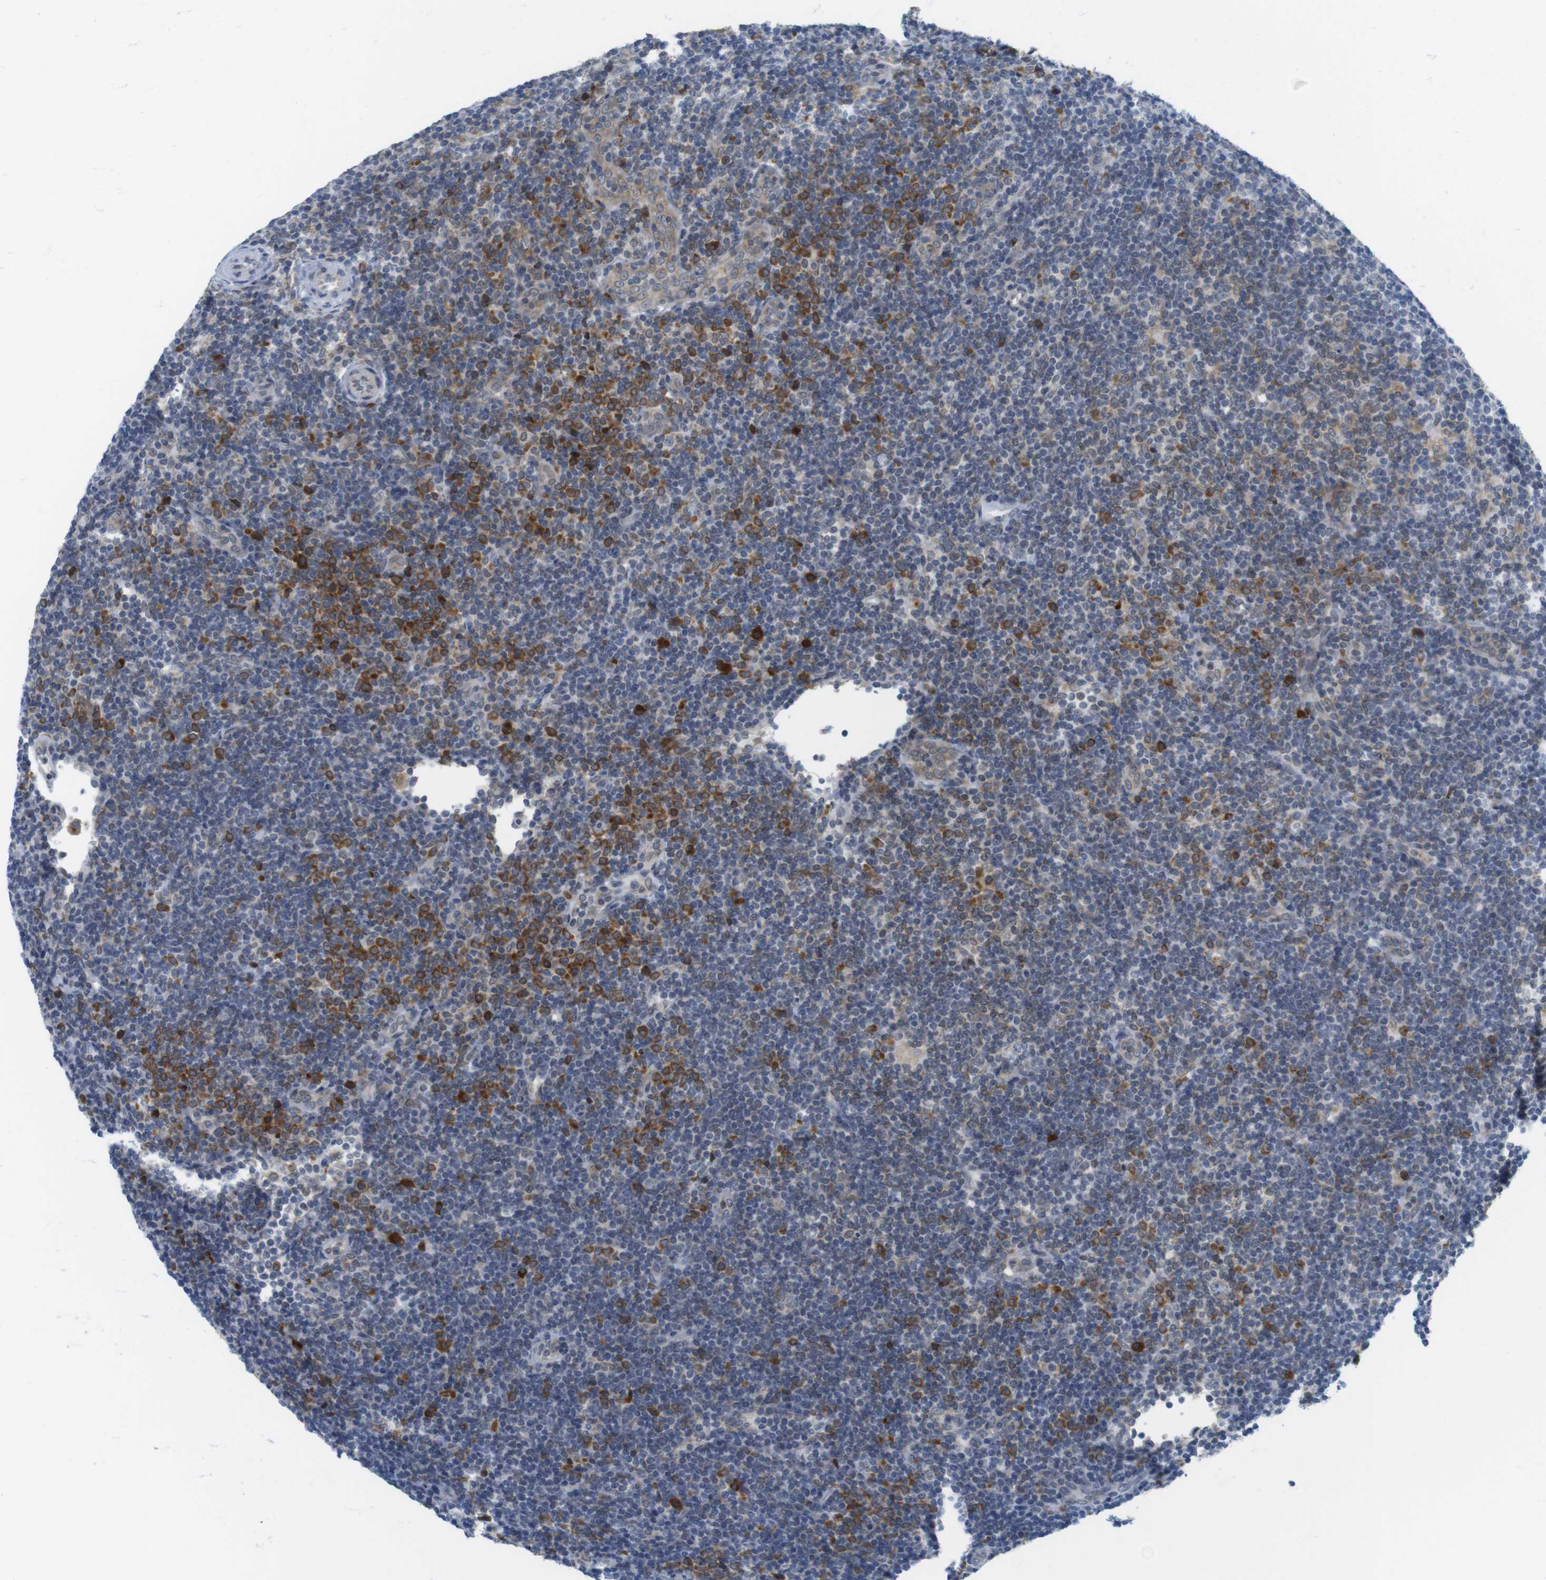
{"staining": {"intensity": "weak", "quantity": "25%-75%", "location": "cytoplasmic/membranous"}, "tissue": "lymphoma", "cell_type": "Tumor cells", "image_type": "cancer", "snomed": [{"axis": "morphology", "description": "Hodgkin's disease, NOS"}, {"axis": "topography", "description": "Lymph node"}], "caption": "Immunohistochemical staining of human lymphoma reveals low levels of weak cytoplasmic/membranous expression in approximately 25%-75% of tumor cells.", "gene": "ERGIC3", "patient": {"sex": "female", "age": 57}}